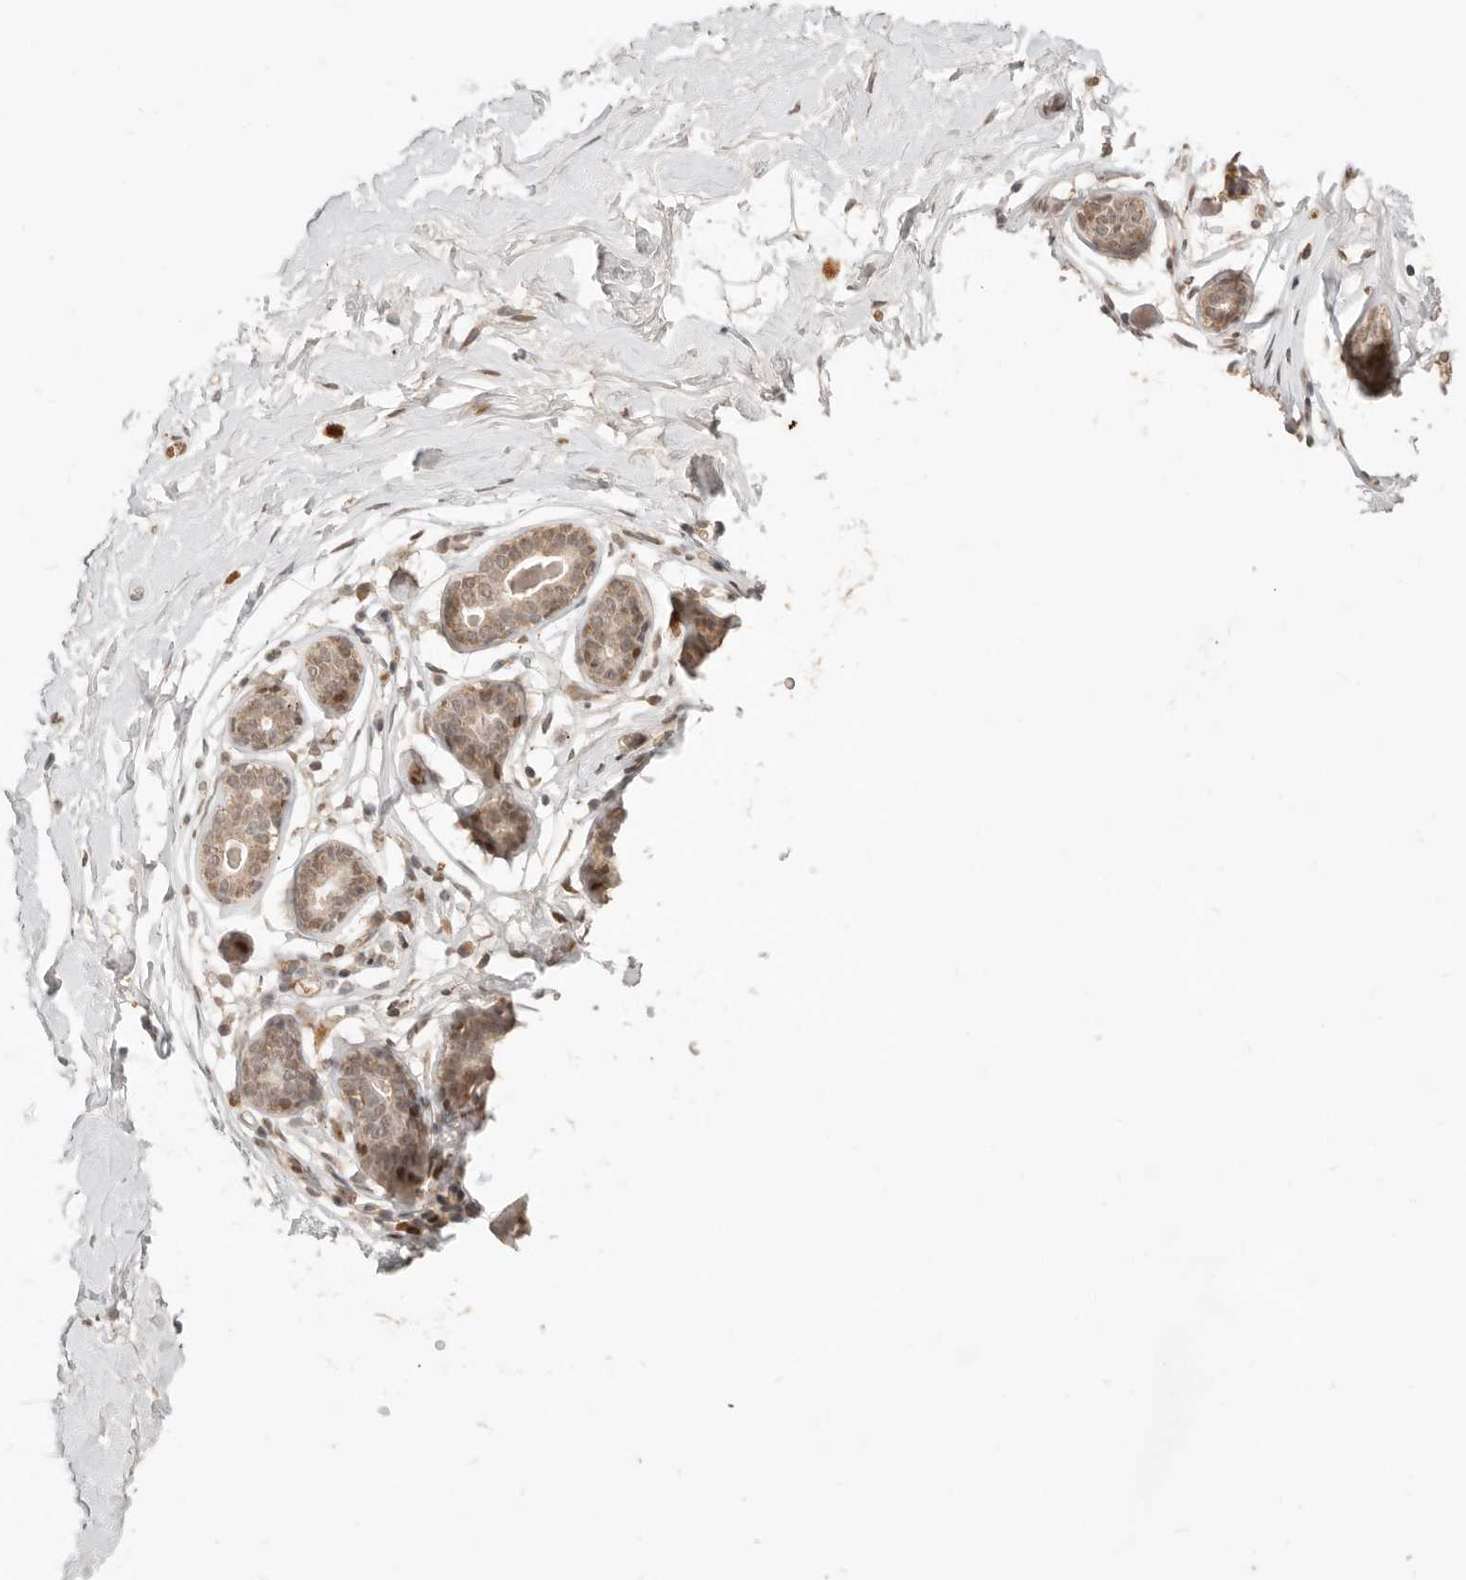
{"staining": {"intensity": "moderate", "quantity": ">75%", "location": "nuclear"}, "tissue": "breast", "cell_type": "Adipocytes", "image_type": "normal", "snomed": [{"axis": "morphology", "description": "Normal tissue, NOS"}, {"axis": "morphology", "description": "Adenoma, NOS"}, {"axis": "topography", "description": "Breast"}], "caption": "The histopathology image exhibits staining of normal breast, revealing moderate nuclear protein positivity (brown color) within adipocytes. Using DAB (brown) and hematoxylin (blue) stains, captured at high magnification using brightfield microscopy.", "gene": "NPAS2", "patient": {"sex": "female", "age": 23}}